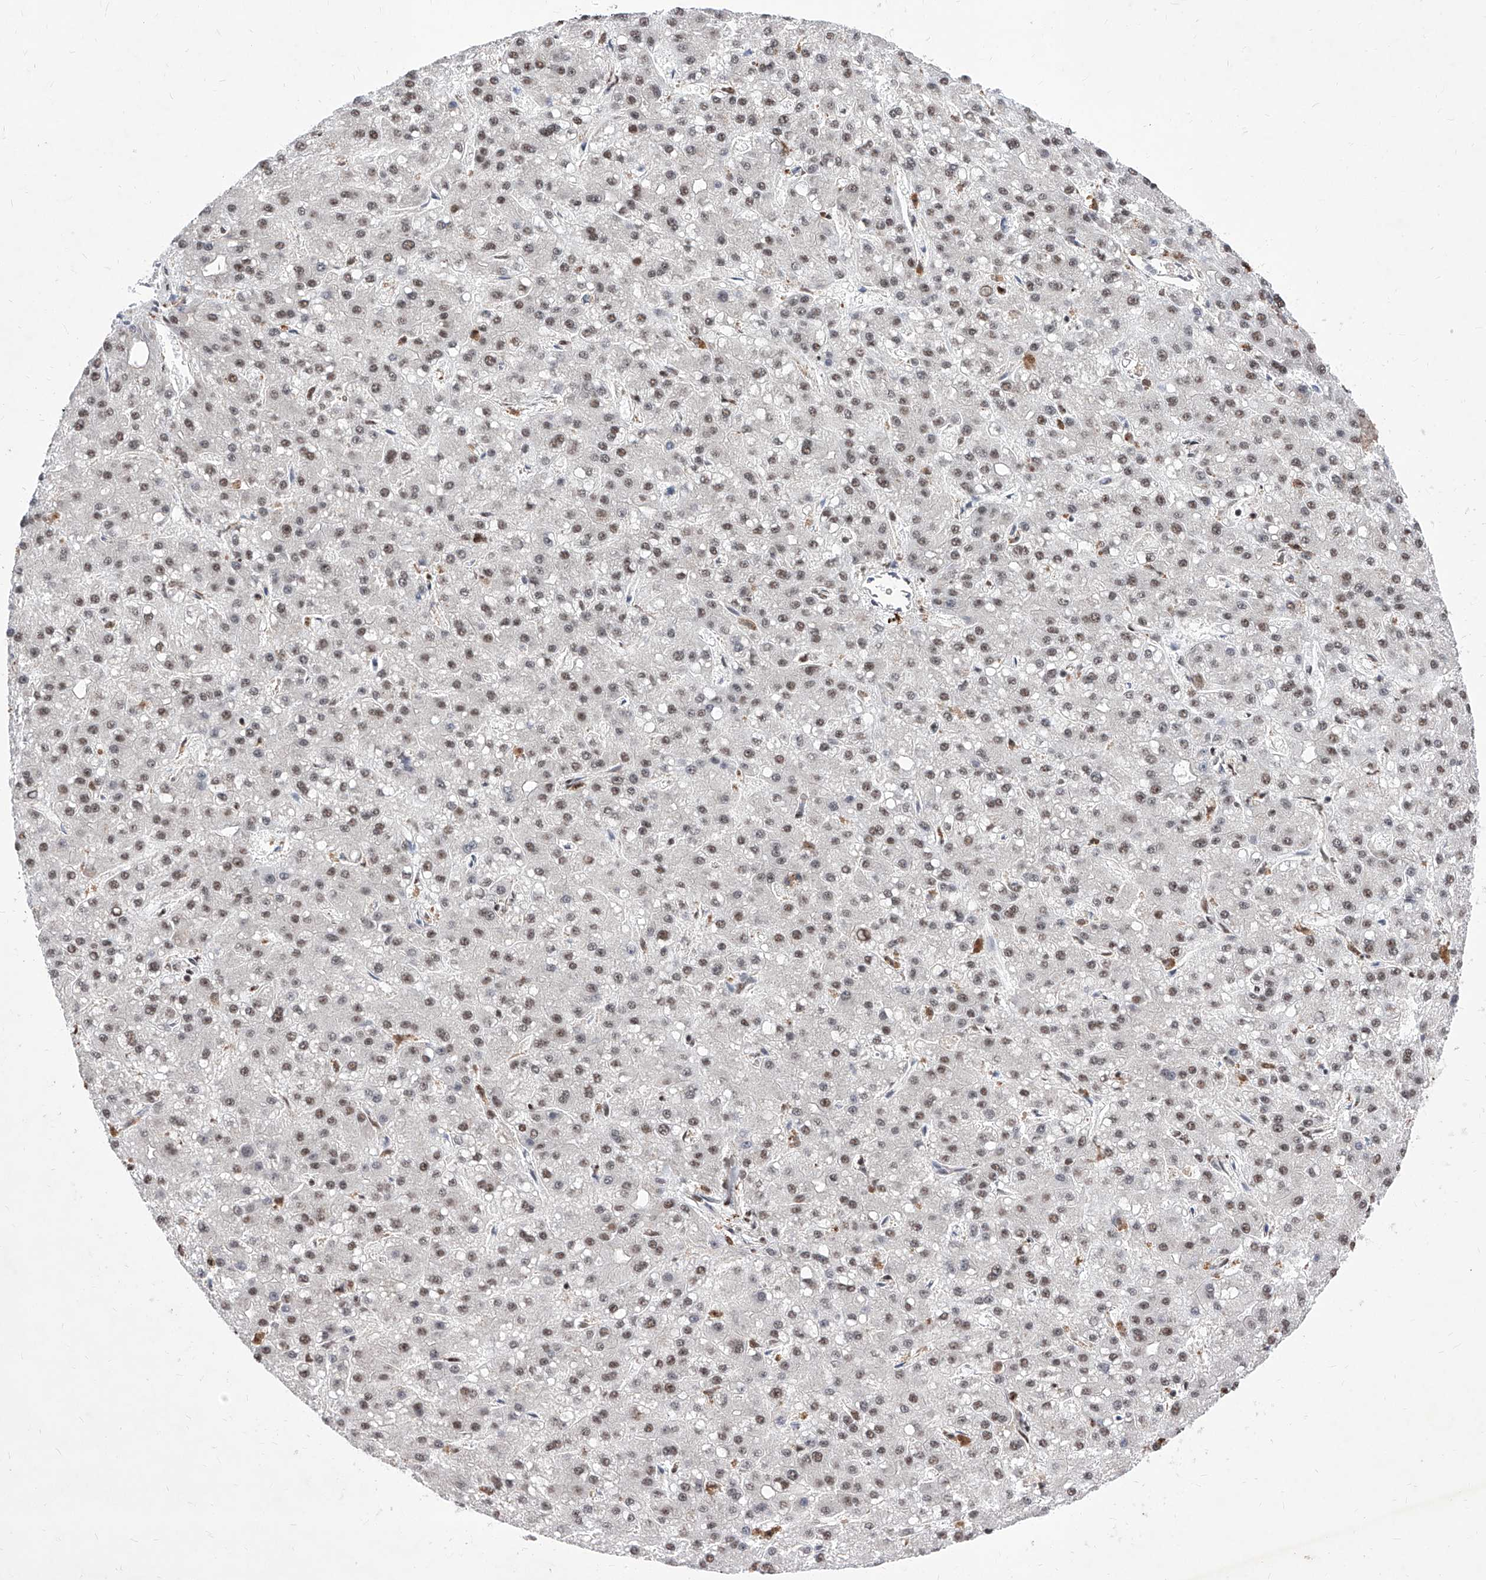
{"staining": {"intensity": "weak", "quantity": "25%-75%", "location": "nuclear"}, "tissue": "liver cancer", "cell_type": "Tumor cells", "image_type": "cancer", "snomed": [{"axis": "morphology", "description": "Carcinoma, Hepatocellular, NOS"}, {"axis": "topography", "description": "Liver"}], "caption": "A micrograph of liver hepatocellular carcinoma stained for a protein shows weak nuclear brown staining in tumor cells.", "gene": "PHF5A", "patient": {"sex": "male", "age": 67}}